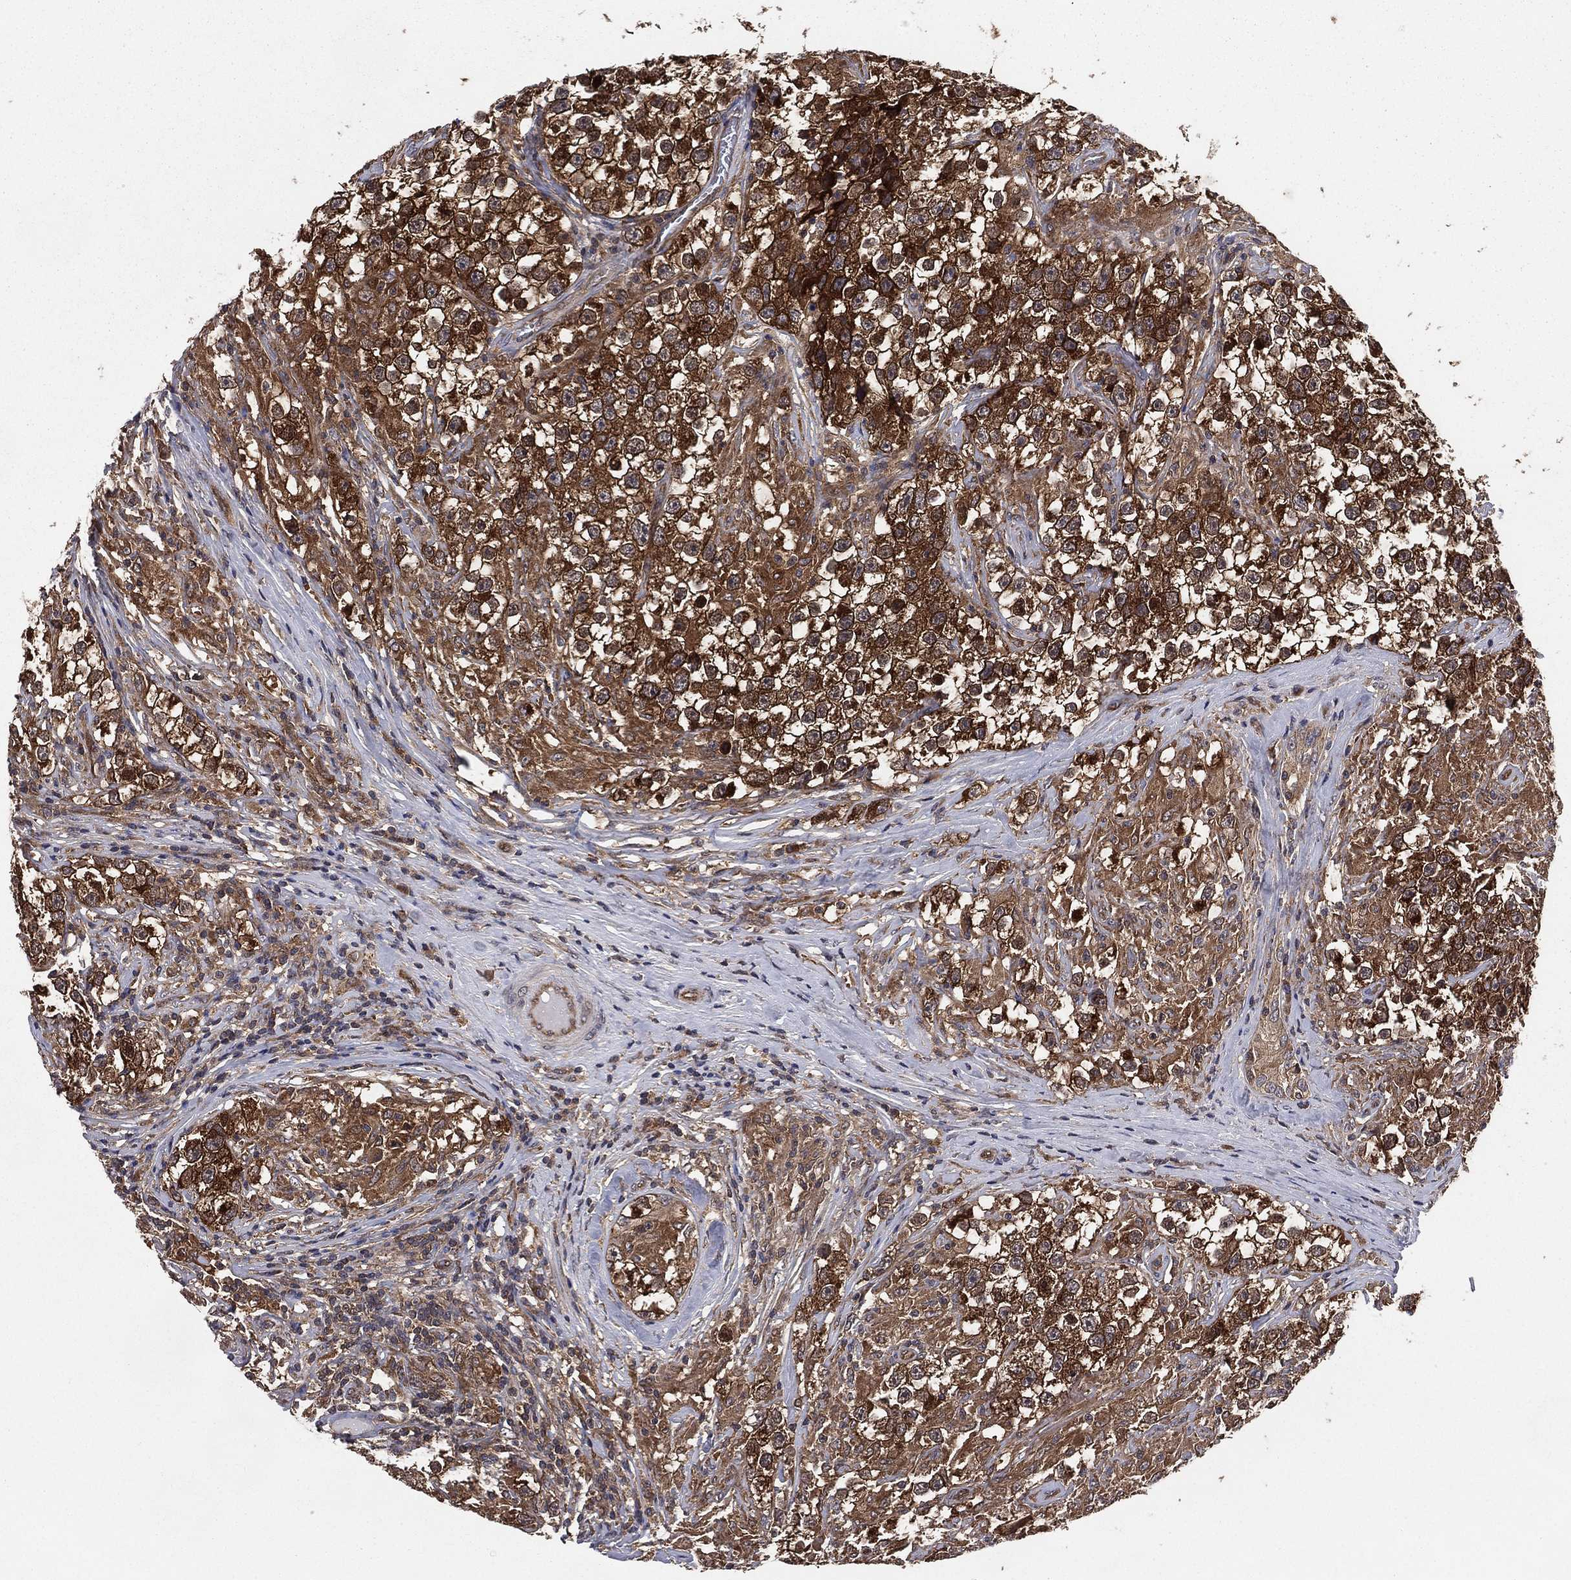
{"staining": {"intensity": "strong", "quantity": ">75%", "location": "cytoplasmic/membranous"}, "tissue": "testis cancer", "cell_type": "Tumor cells", "image_type": "cancer", "snomed": [{"axis": "morphology", "description": "Seminoma, NOS"}, {"axis": "topography", "description": "Testis"}], "caption": "DAB (3,3'-diaminobenzidine) immunohistochemical staining of human seminoma (testis) demonstrates strong cytoplasmic/membranous protein staining in approximately >75% of tumor cells.", "gene": "CERT1", "patient": {"sex": "male", "age": 46}}